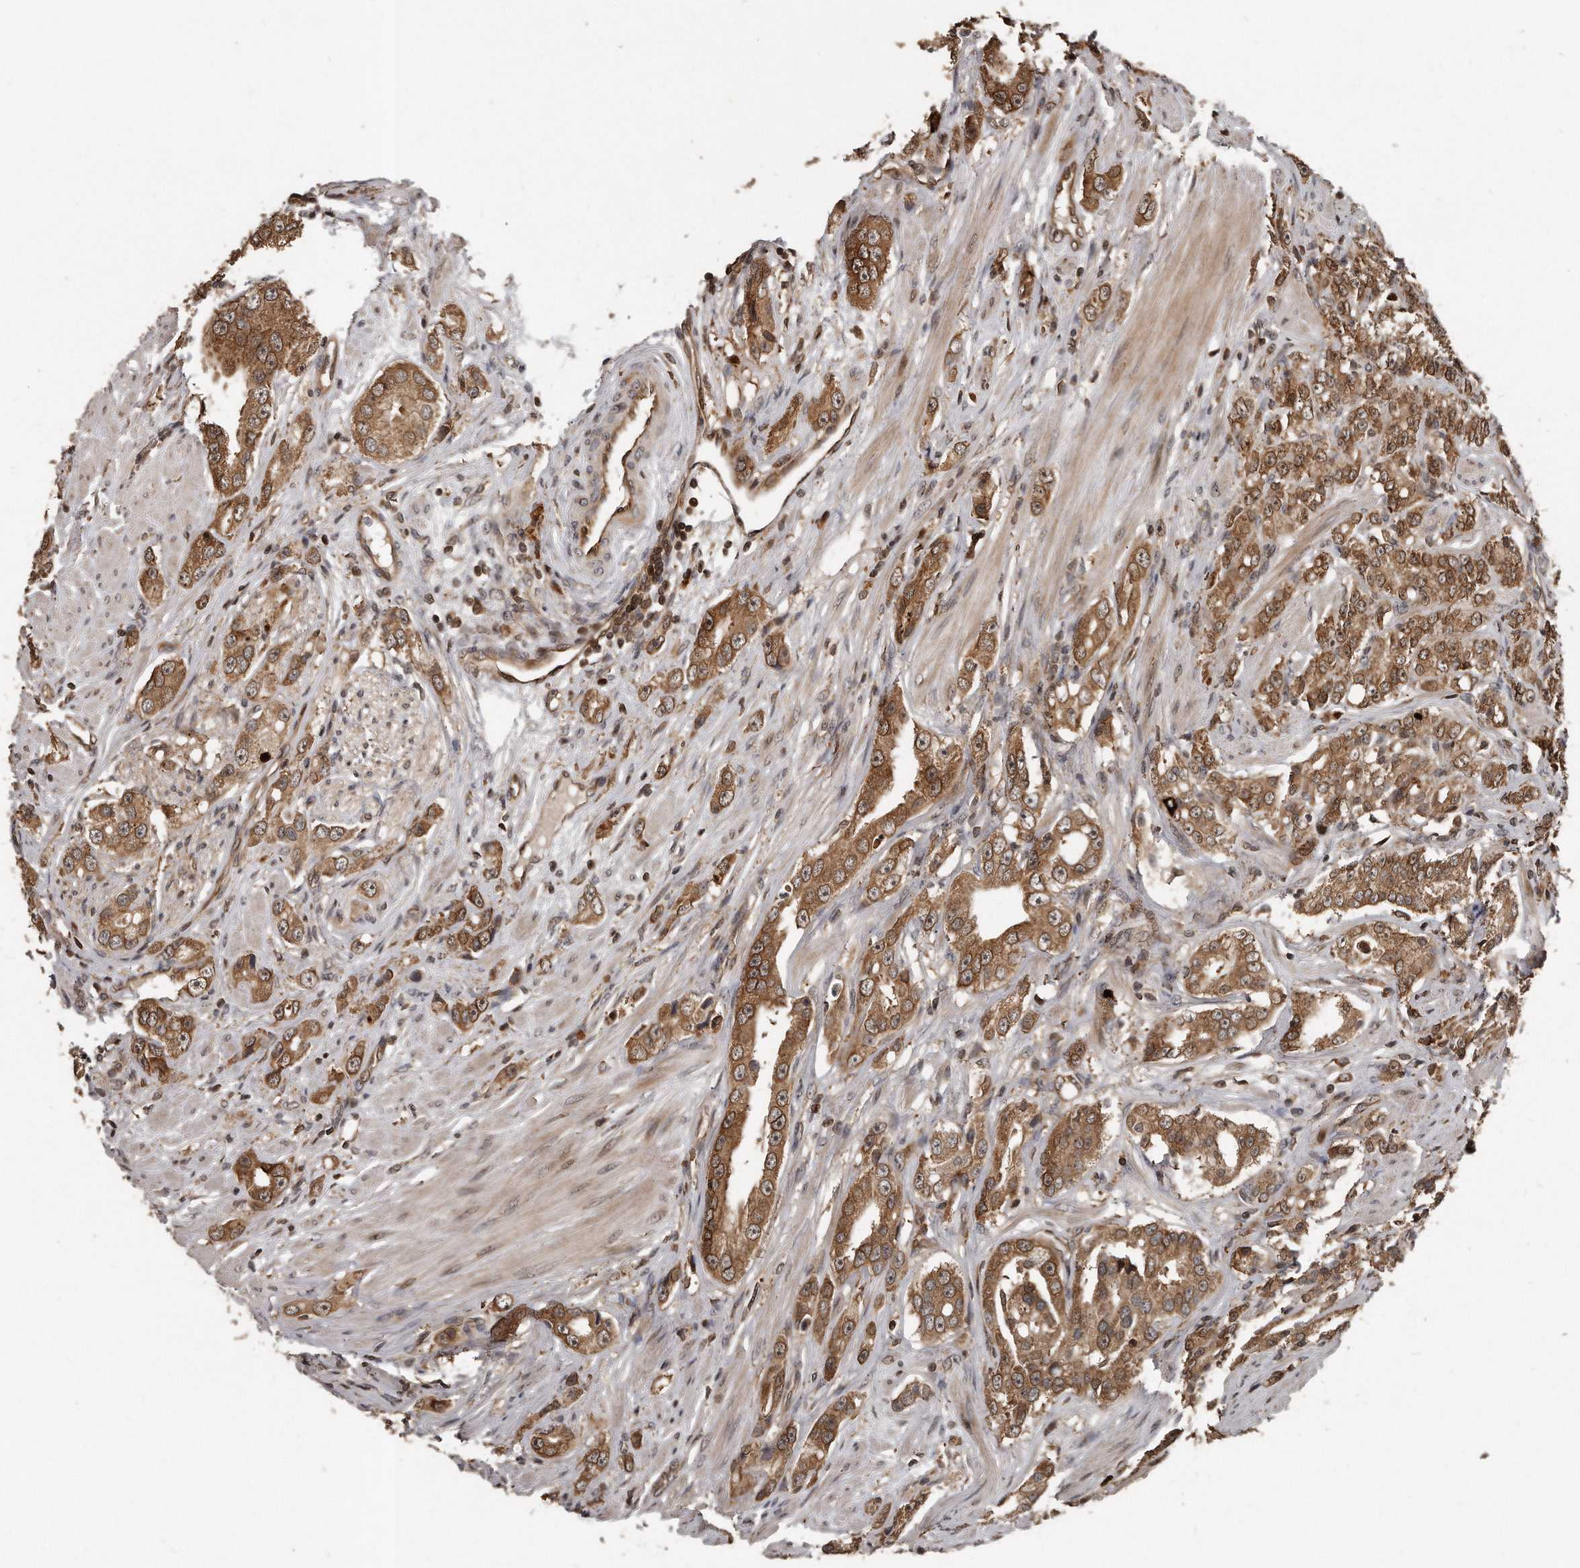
{"staining": {"intensity": "moderate", "quantity": ">75%", "location": "cytoplasmic/membranous,nuclear"}, "tissue": "prostate cancer", "cell_type": "Tumor cells", "image_type": "cancer", "snomed": [{"axis": "morphology", "description": "Adenocarcinoma, Medium grade"}, {"axis": "topography", "description": "Prostate"}], "caption": "IHC photomicrograph of prostate cancer stained for a protein (brown), which demonstrates medium levels of moderate cytoplasmic/membranous and nuclear staining in approximately >75% of tumor cells.", "gene": "GCH1", "patient": {"sex": "male", "age": 53}}